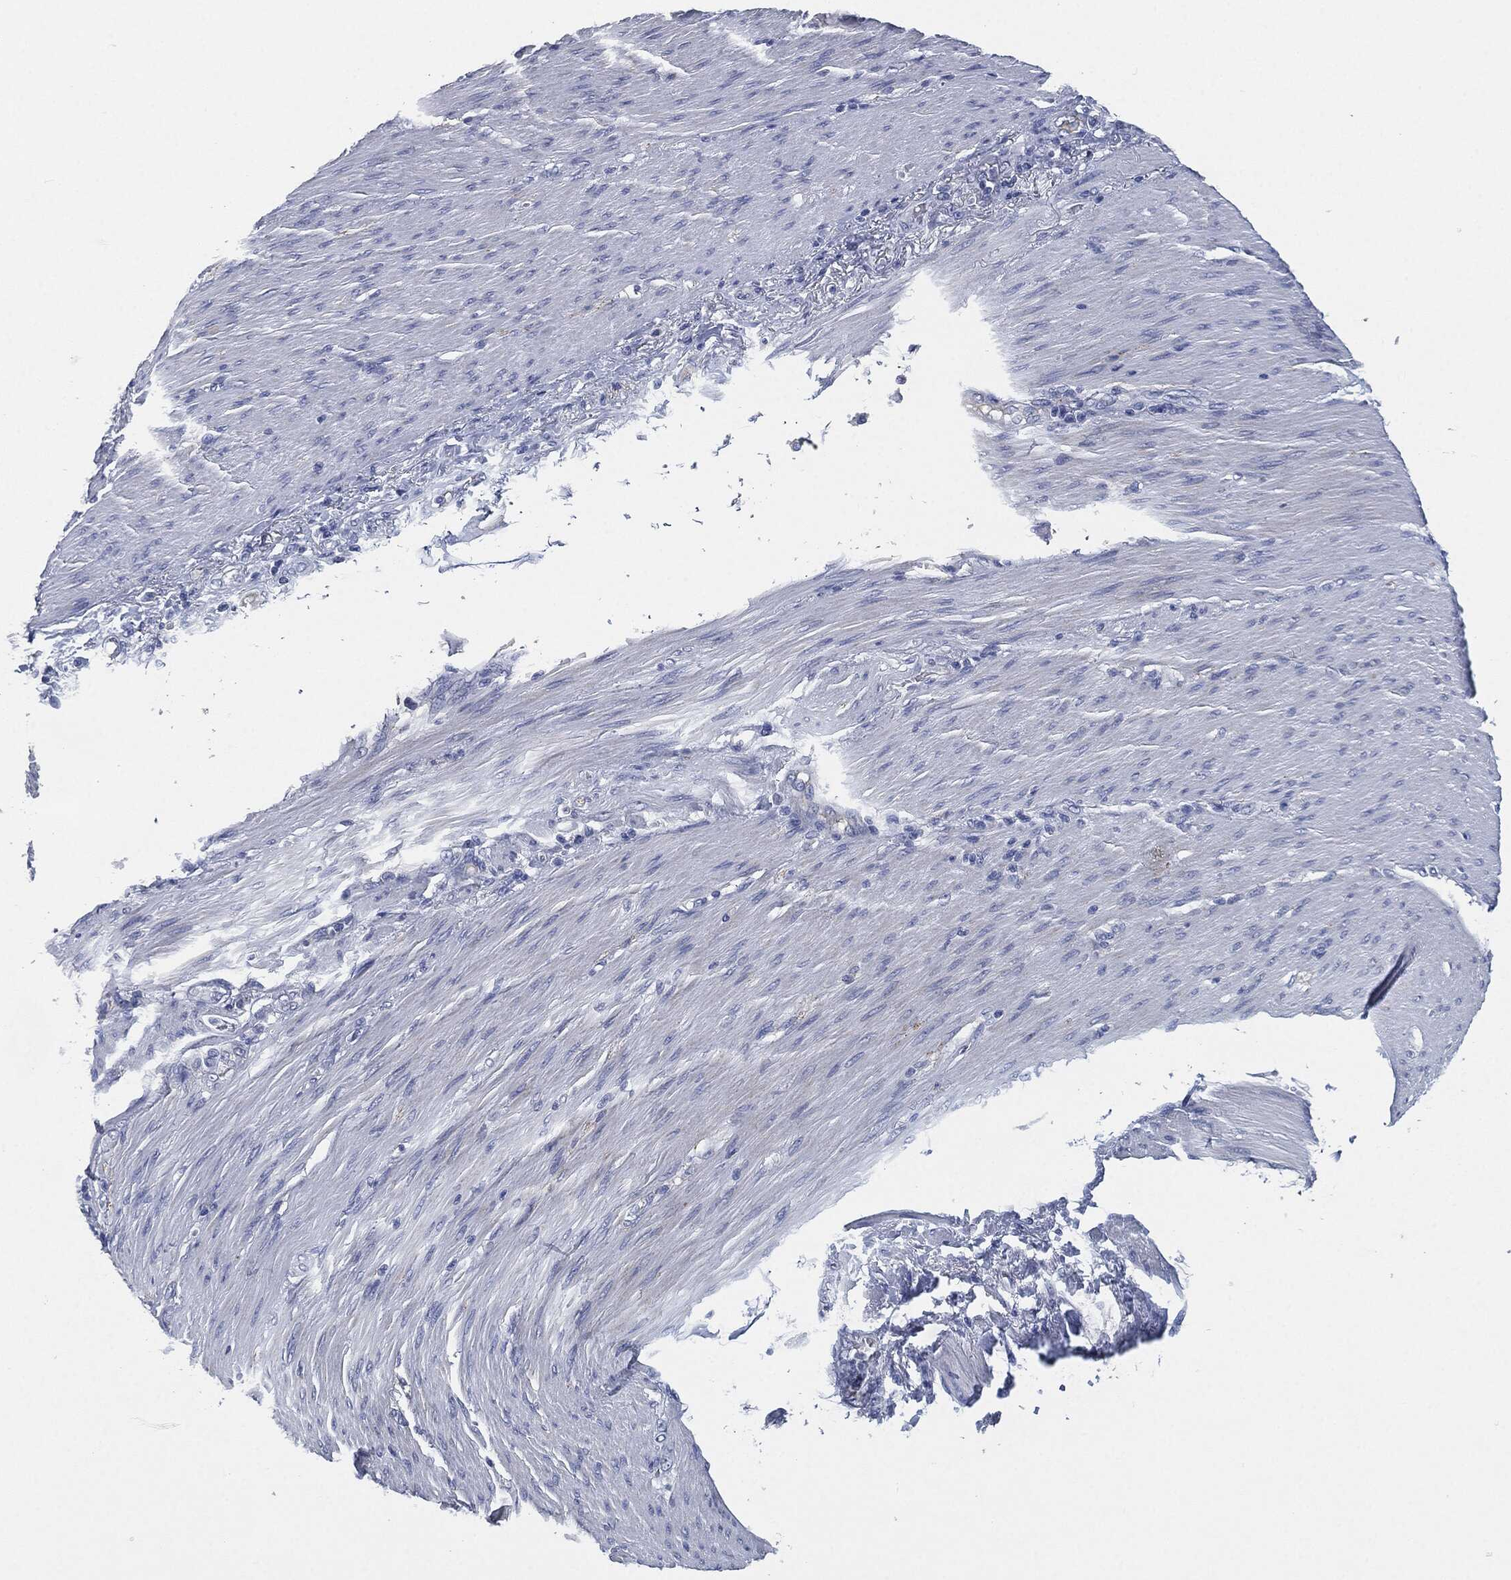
{"staining": {"intensity": "negative", "quantity": "none", "location": "none"}, "tissue": "stomach cancer", "cell_type": "Tumor cells", "image_type": "cancer", "snomed": [{"axis": "morphology", "description": "Normal tissue, NOS"}, {"axis": "morphology", "description": "Adenocarcinoma, NOS"}, {"axis": "topography", "description": "Stomach"}], "caption": "Protein analysis of adenocarcinoma (stomach) shows no significant staining in tumor cells. The staining was performed using DAB (3,3'-diaminobenzidine) to visualize the protein expression in brown, while the nuclei were stained in blue with hematoxylin (Magnification: 20x).", "gene": "CD27", "patient": {"sex": "female", "age": 79}}